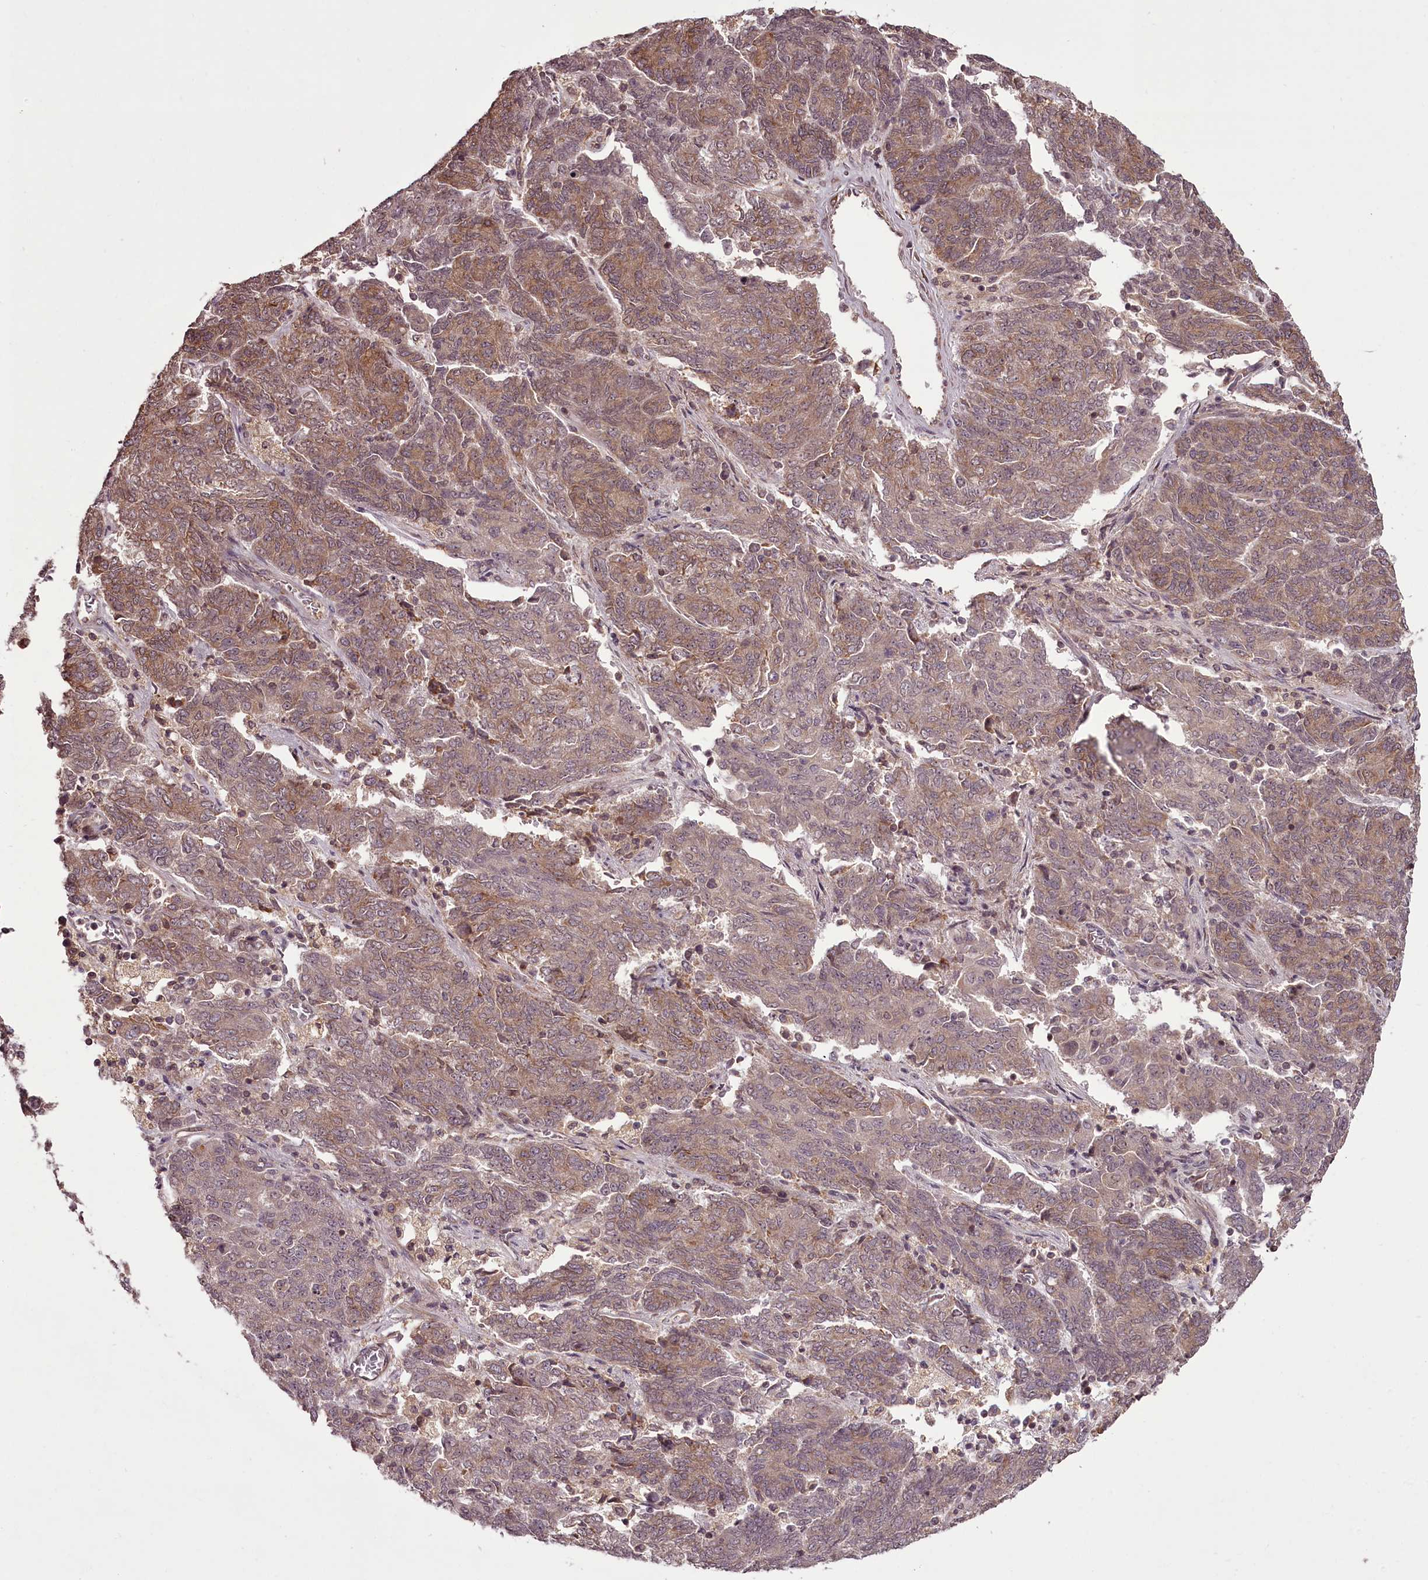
{"staining": {"intensity": "moderate", "quantity": ">75%", "location": "cytoplasmic/membranous"}, "tissue": "endometrial cancer", "cell_type": "Tumor cells", "image_type": "cancer", "snomed": [{"axis": "morphology", "description": "Adenocarcinoma, NOS"}, {"axis": "topography", "description": "Endometrium"}], "caption": "Endometrial cancer (adenocarcinoma) was stained to show a protein in brown. There is medium levels of moderate cytoplasmic/membranous staining in about >75% of tumor cells. (DAB (3,3'-diaminobenzidine) IHC, brown staining for protein, blue staining for nuclei).", "gene": "CCDC92", "patient": {"sex": "female", "age": 80}}